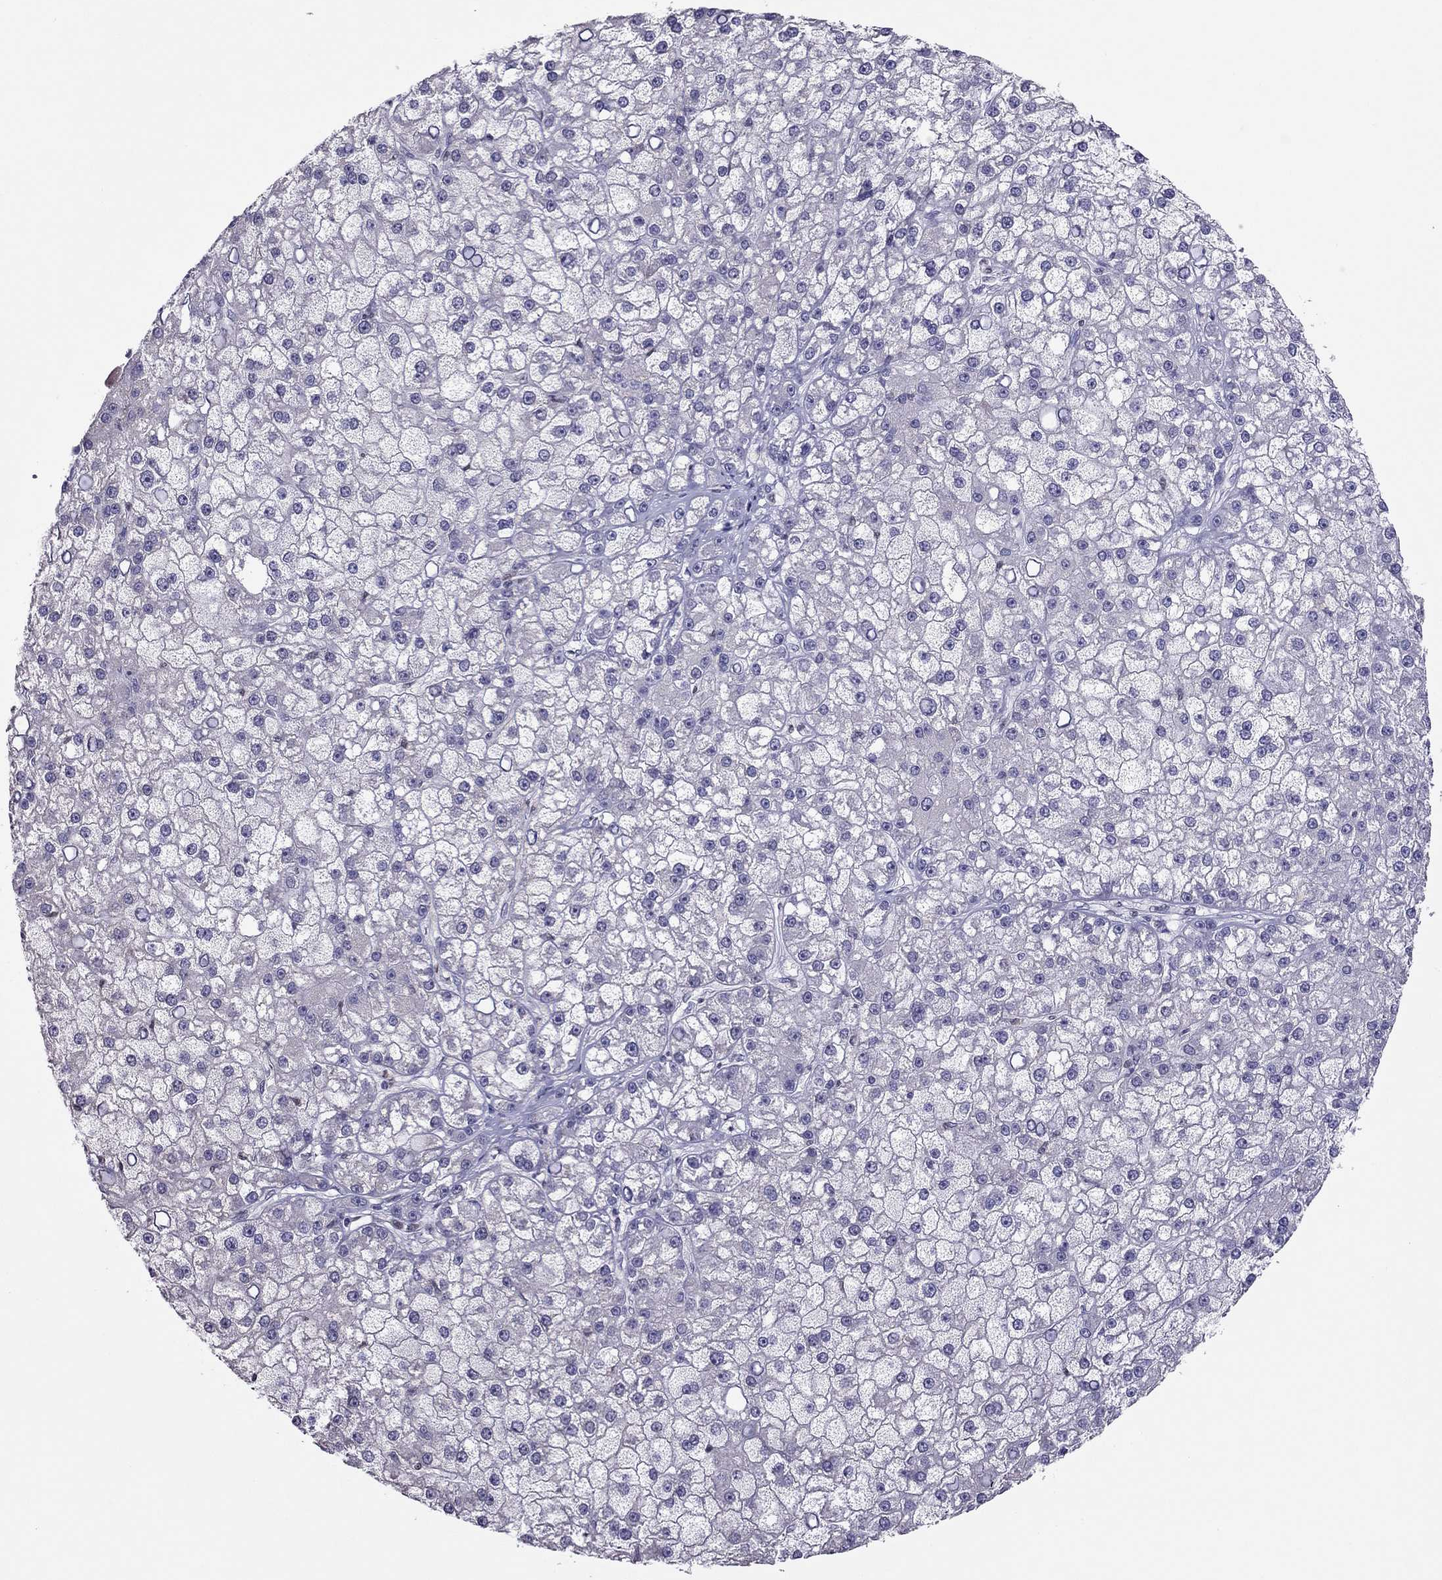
{"staining": {"intensity": "negative", "quantity": "none", "location": "none"}, "tissue": "liver cancer", "cell_type": "Tumor cells", "image_type": "cancer", "snomed": [{"axis": "morphology", "description": "Carcinoma, Hepatocellular, NOS"}, {"axis": "topography", "description": "Liver"}], "caption": "DAB immunohistochemical staining of human liver cancer (hepatocellular carcinoma) reveals no significant positivity in tumor cells.", "gene": "SPINT3", "patient": {"sex": "male", "age": 67}}